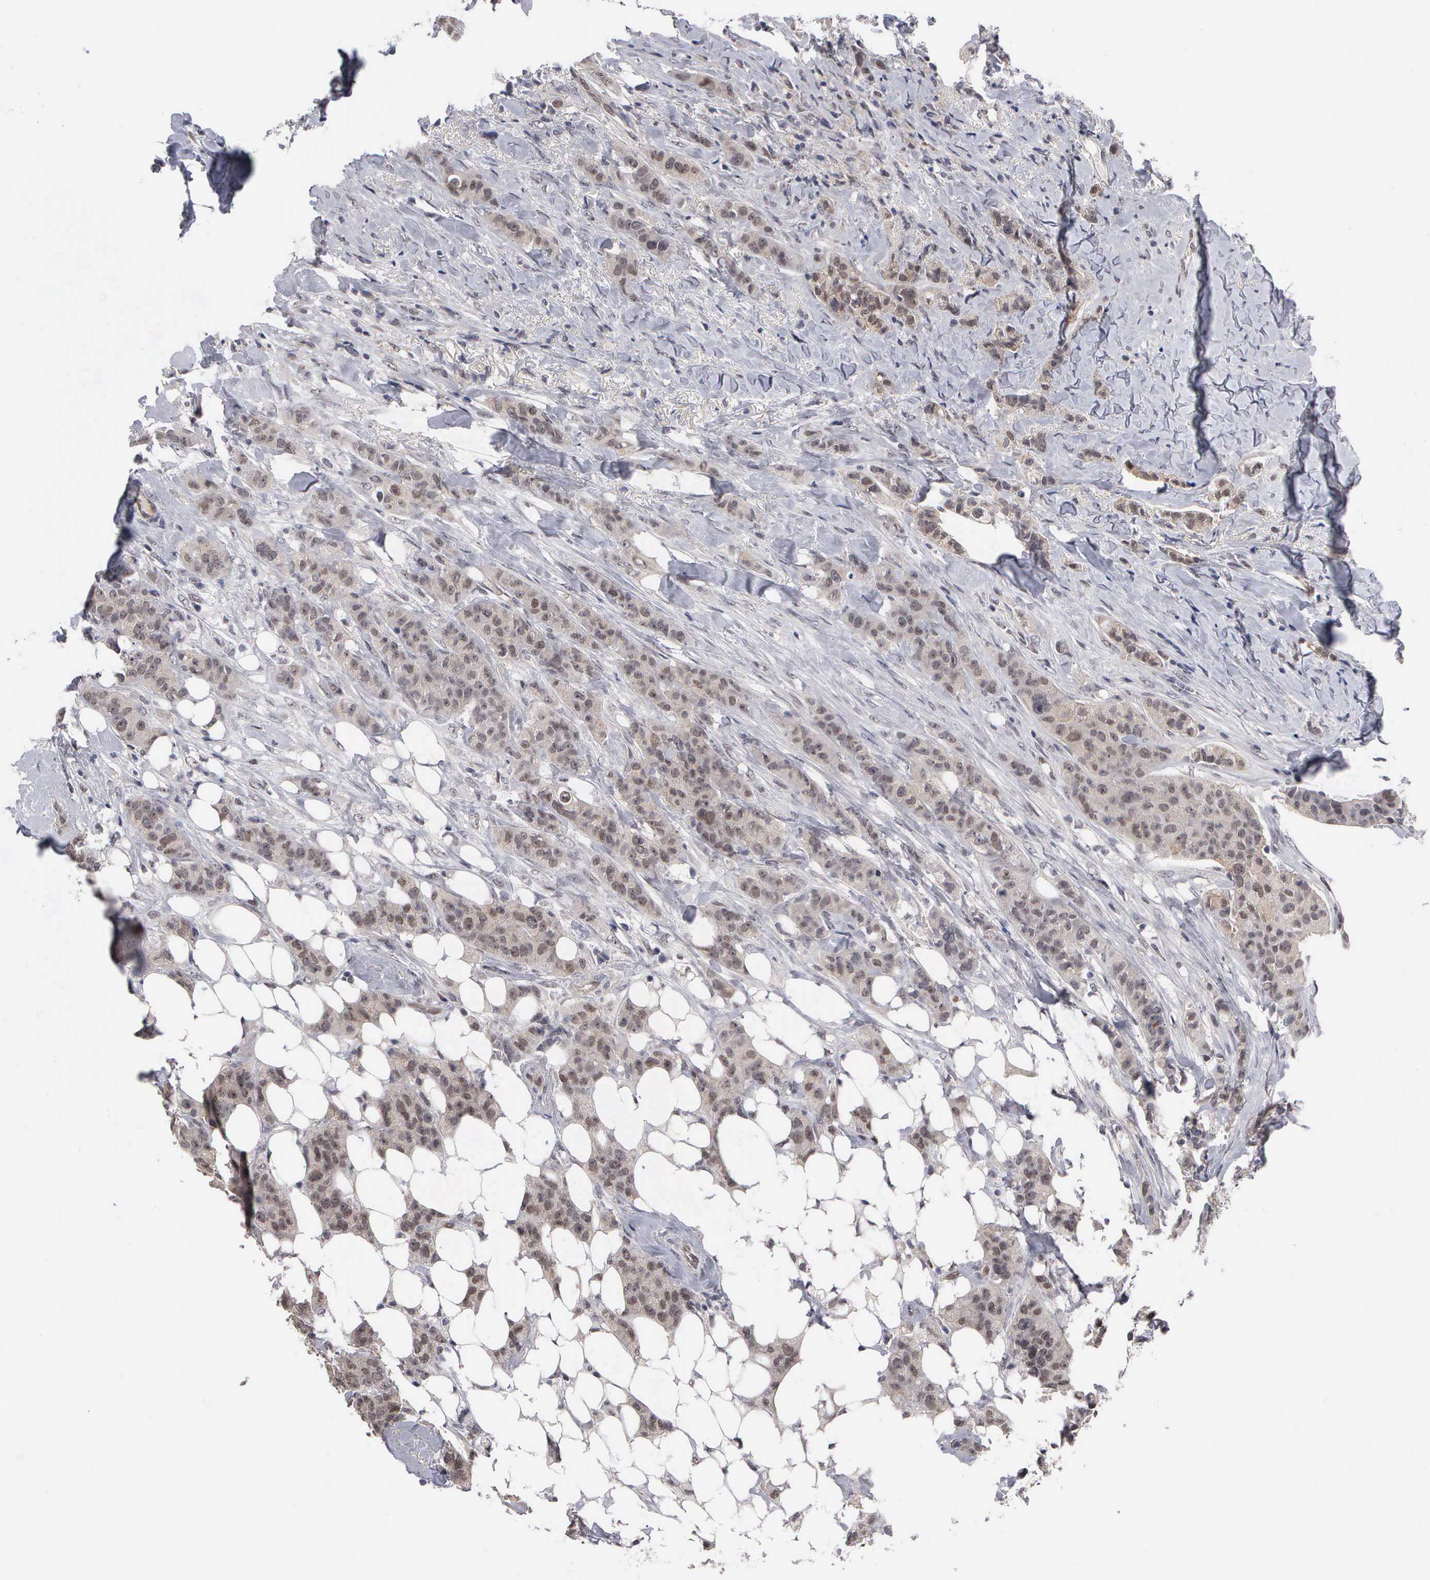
{"staining": {"intensity": "weak", "quantity": "25%-75%", "location": "nuclear"}, "tissue": "breast cancer", "cell_type": "Tumor cells", "image_type": "cancer", "snomed": [{"axis": "morphology", "description": "Duct carcinoma"}, {"axis": "topography", "description": "Breast"}], "caption": "This is an image of IHC staining of breast intraductal carcinoma, which shows weak positivity in the nuclear of tumor cells.", "gene": "ZBTB33", "patient": {"sex": "female", "age": 40}}